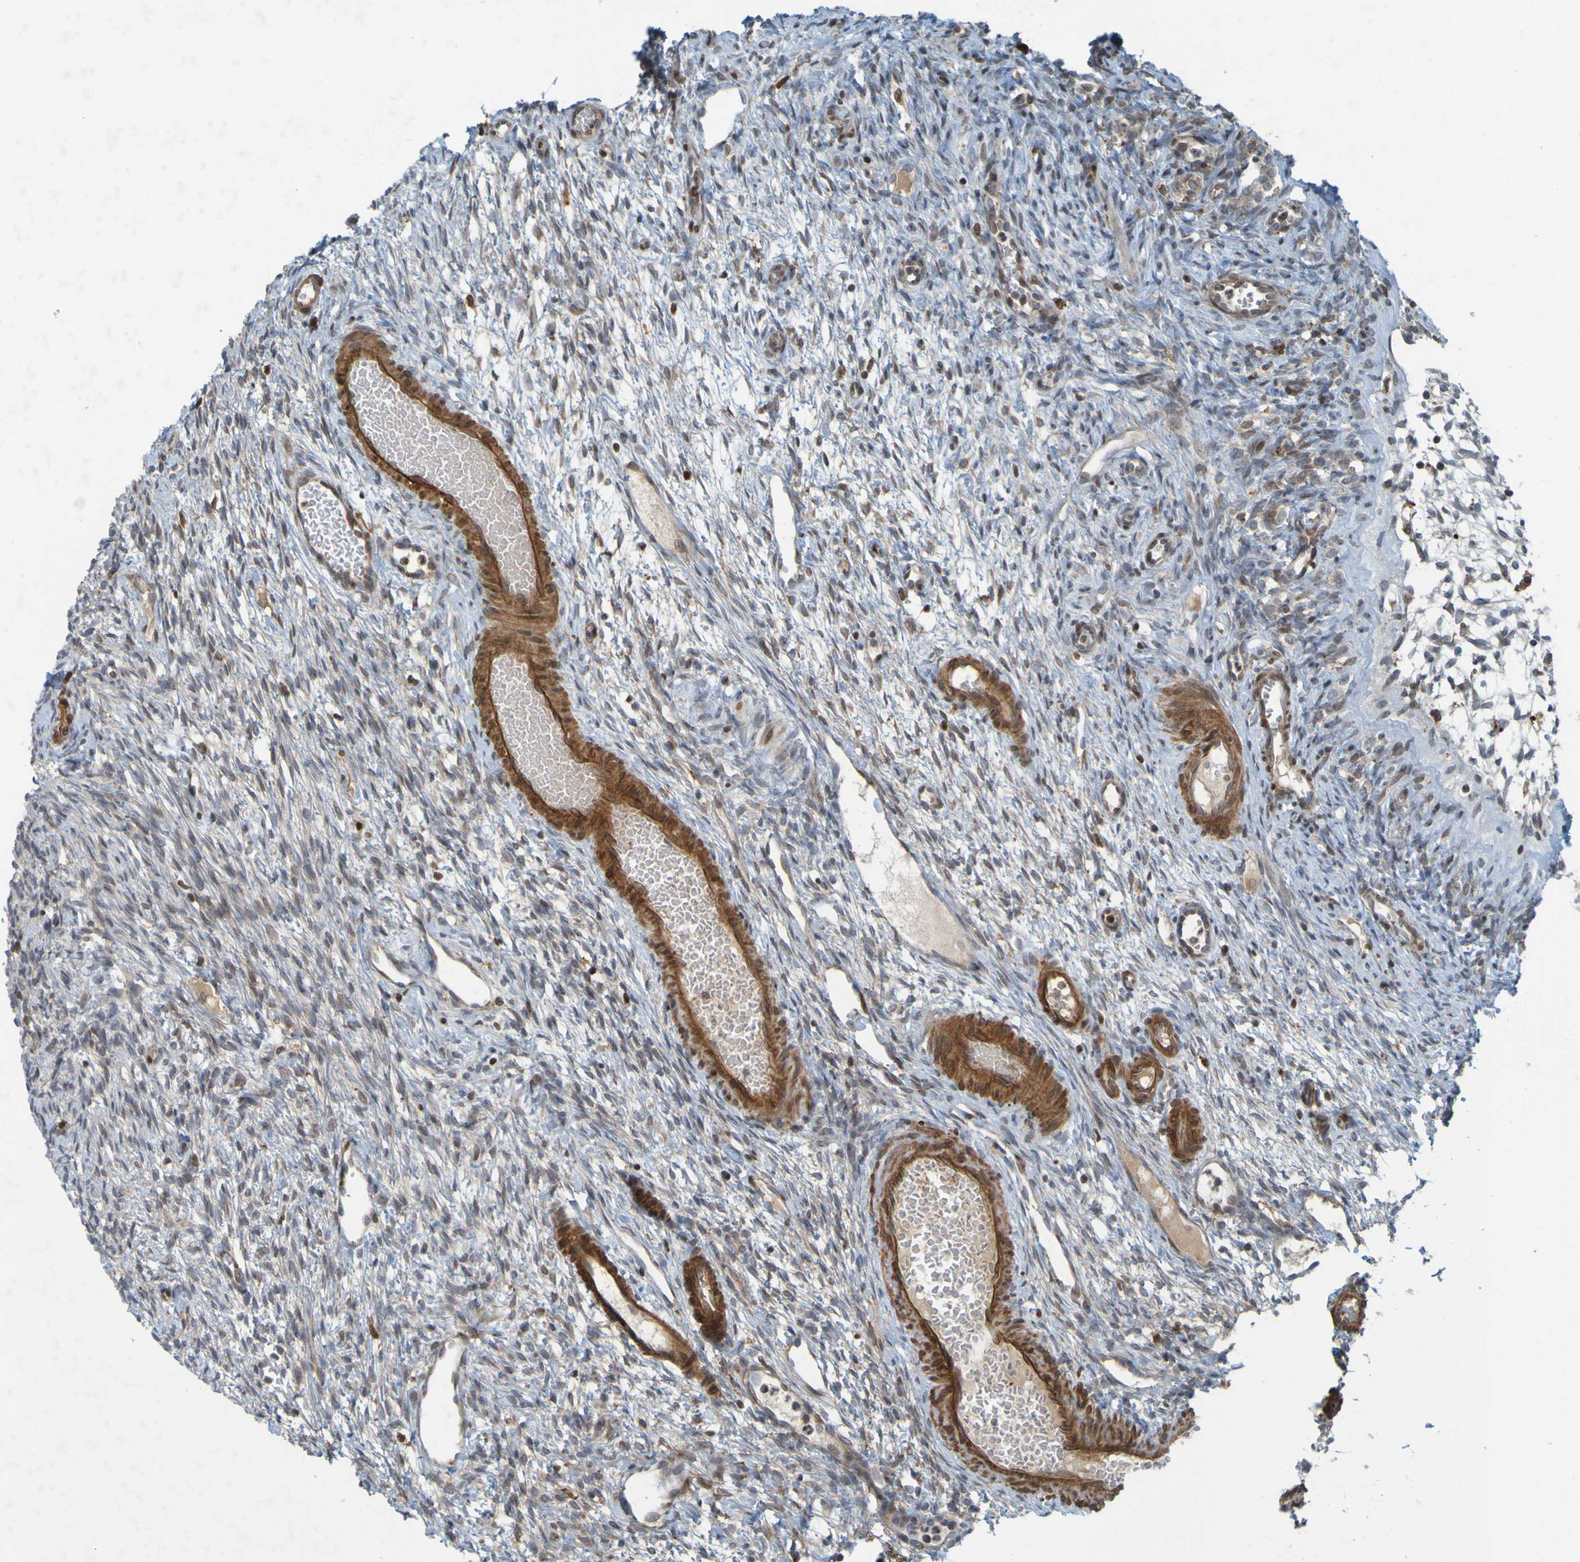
{"staining": {"intensity": "moderate", "quantity": ">75%", "location": "cytoplasmic/membranous"}, "tissue": "ovary", "cell_type": "Follicle cells", "image_type": "normal", "snomed": [{"axis": "morphology", "description": "Normal tissue, NOS"}, {"axis": "topography", "description": "Ovary"}], "caption": "Human ovary stained for a protein (brown) shows moderate cytoplasmic/membranous positive staining in approximately >75% of follicle cells.", "gene": "GUCY1A1", "patient": {"sex": "female", "age": 33}}